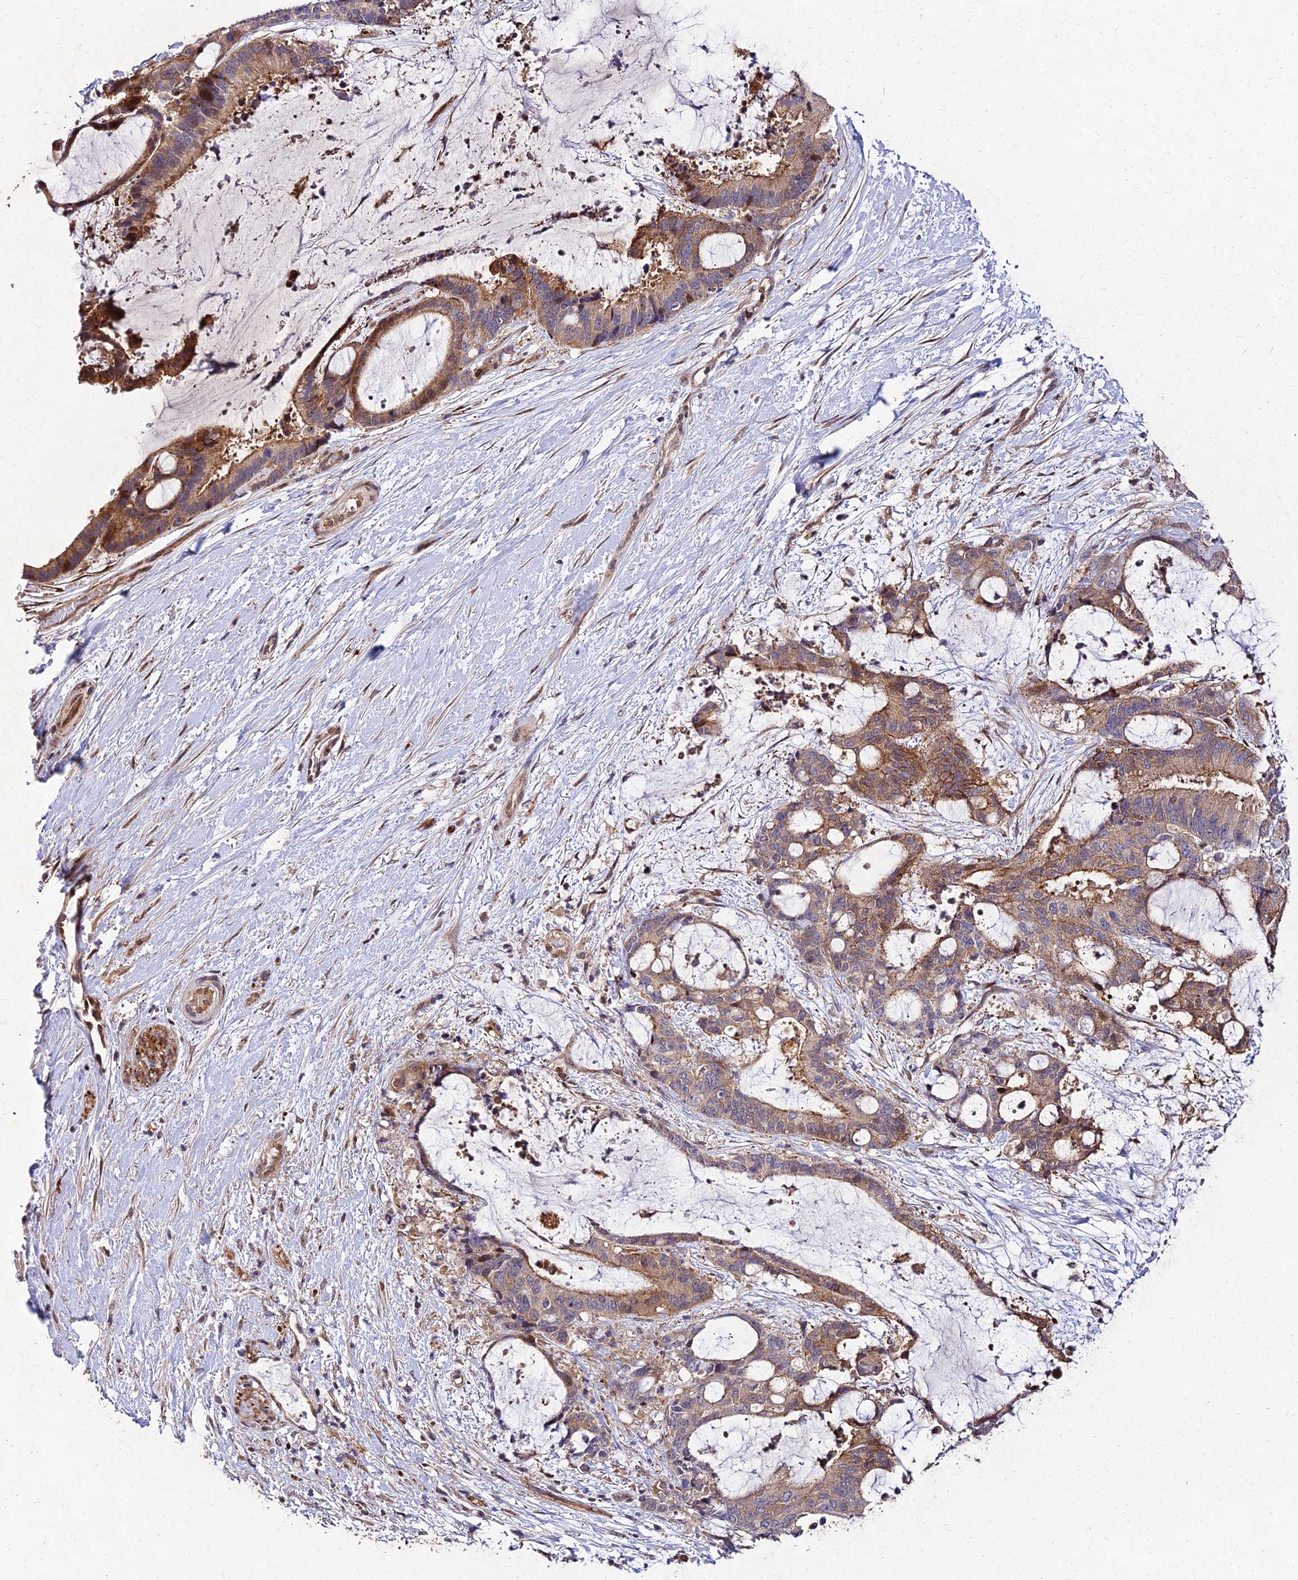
{"staining": {"intensity": "moderate", "quantity": ">75%", "location": "cytoplasmic/membranous"}, "tissue": "liver cancer", "cell_type": "Tumor cells", "image_type": "cancer", "snomed": [{"axis": "morphology", "description": "Normal tissue, NOS"}, {"axis": "morphology", "description": "Cholangiocarcinoma"}, {"axis": "topography", "description": "Liver"}, {"axis": "topography", "description": "Peripheral nerve tissue"}], "caption": "Protein analysis of liver cancer tissue exhibits moderate cytoplasmic/membranous expression in about >75% of tumor cells.", "gene": "MKKS", "patient": {"sex": "female", "age": 73}}